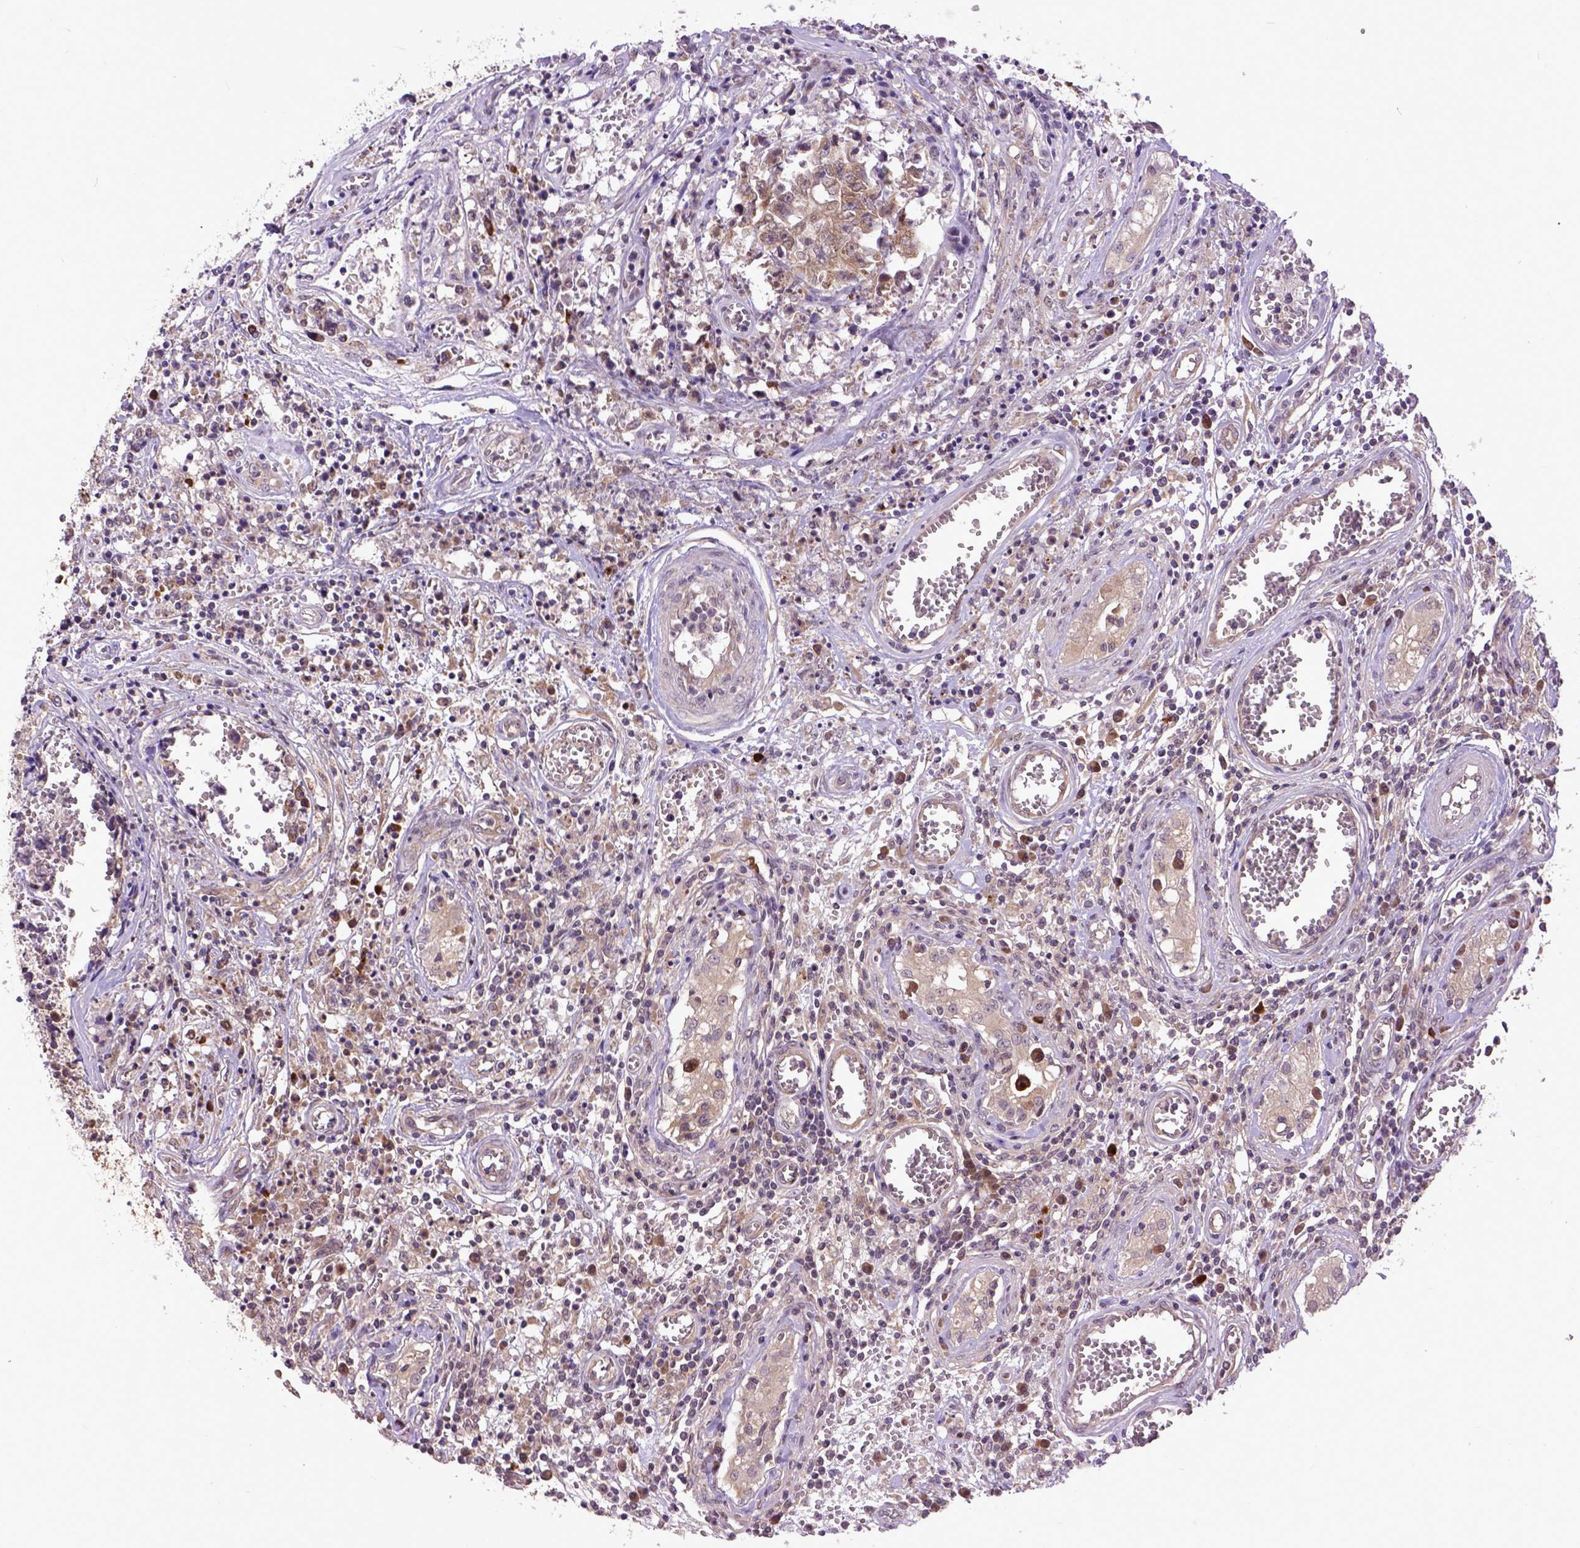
{"staining": {"intensity": "moderate", "quantity": ">75%", "location": "cytoplasmic/membranous"}, "tissue": "testis cancer", "cell_type": "Tumor cells", "image_type": "cancer", "snomed": [{"axis": "morphology", "description": "Carcinoma, Embryonal, NOS"}, {"axis": "topography", "description": "Testis"}], "caption": "Approximately >75% of tumor cells in human embryonal carcinoma (testis) demonstrate moderate cytoplasmic/membranous protein staining as visualized by brown immunohistochemical staining.", "gene": "ARL1", "patient": {"sex": "male", "age": 36}}